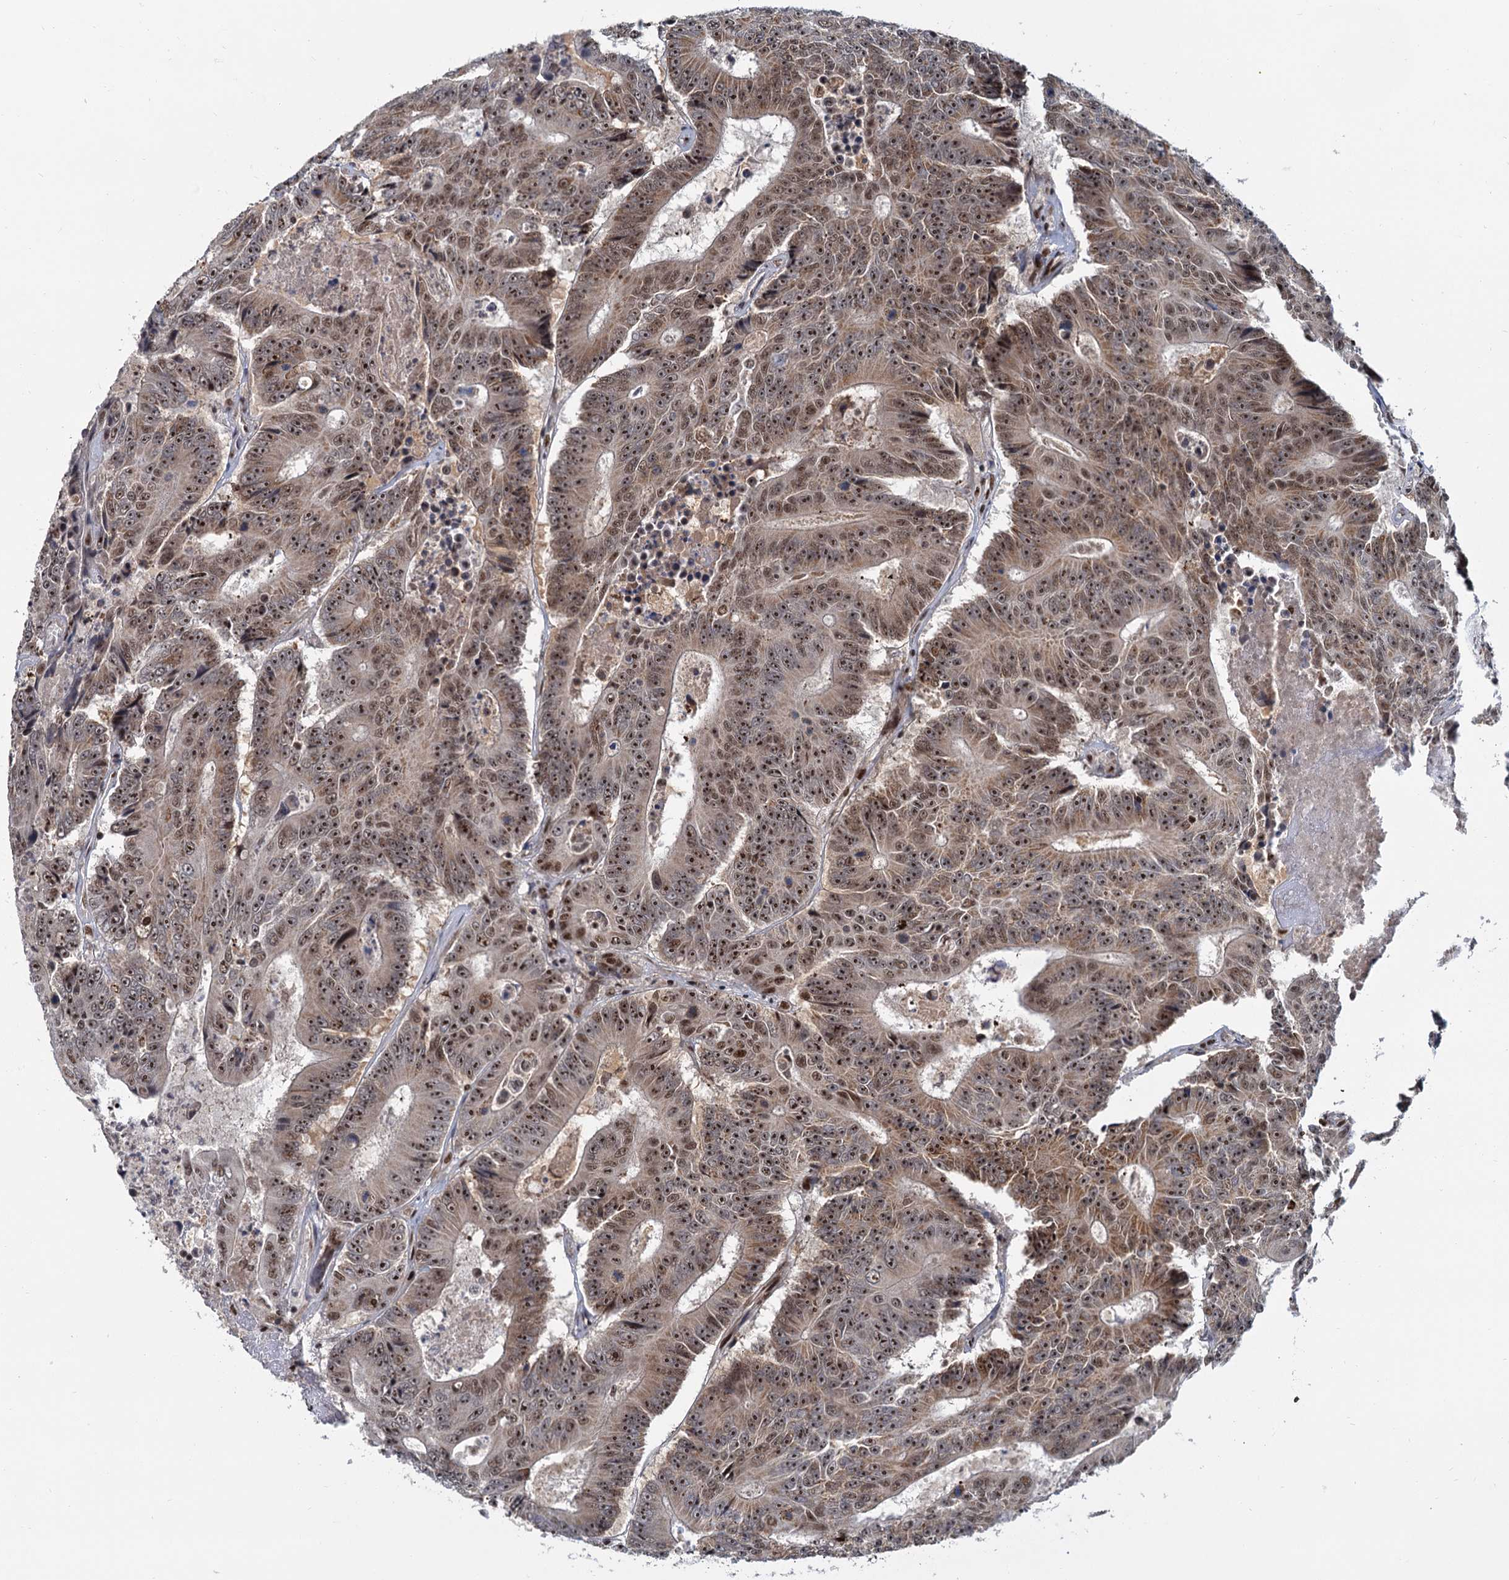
{"staining": {"intensity": "moderate", "quantity": ">75%", "location": "nuclear"}, "tissue": "colorectal cancer", "cell_type": "Tumor cells", "image_type": "cancer", "snomed": [{"axis": "morphology", "description": "Adenocarcinoma, NOS"}, {"axis": "topography", "description": "Colon"}], "caption": "Immunohistochemical staining of human colorectal cancer (adenocarcinoma) shows medium levels of moderate nuclear expression in approximately >75% of tumor cells.", "gene": "WBP4", "patient": {"sex": "male", "age": 83}}